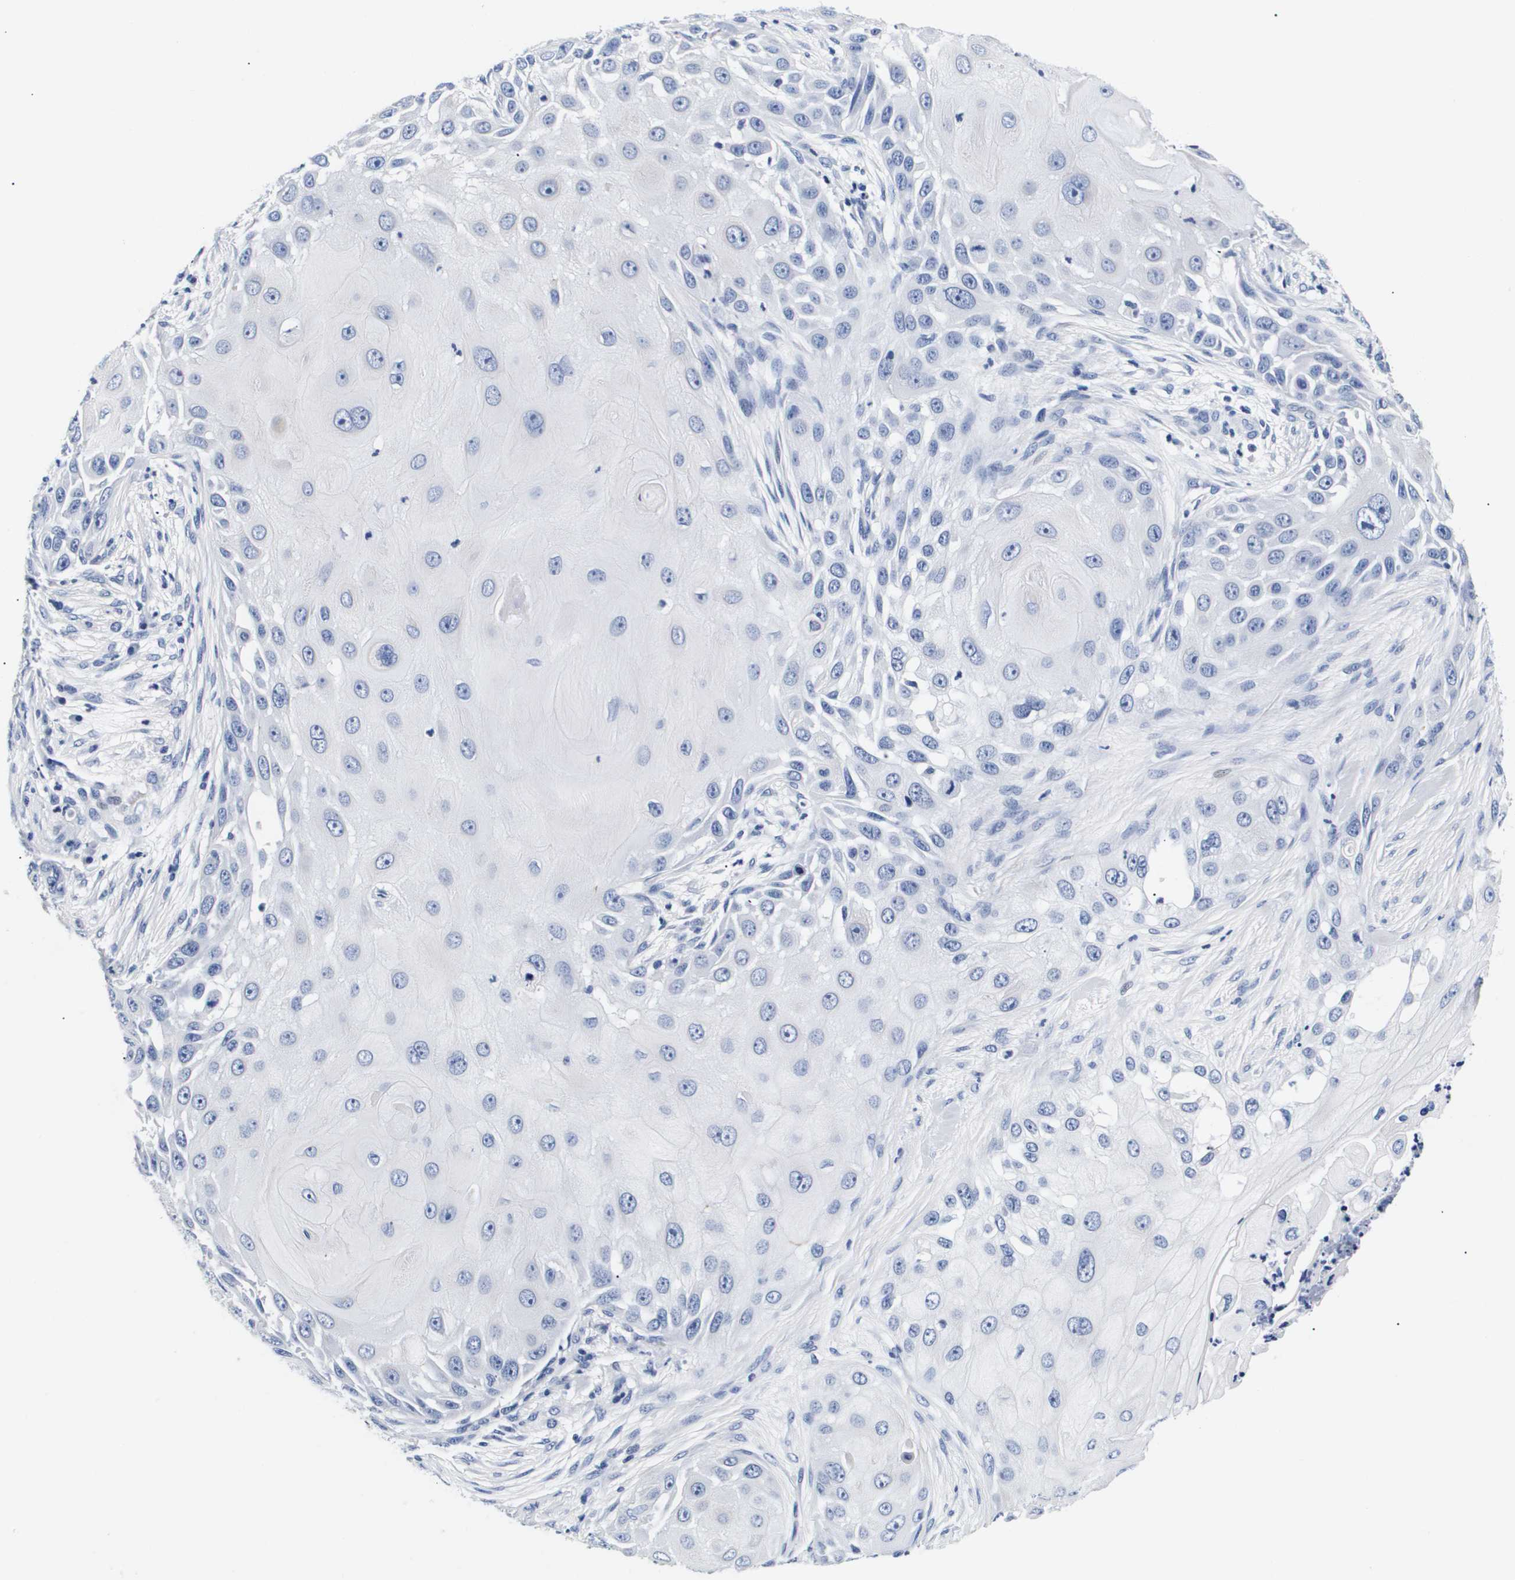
{"staining": {"intensity": "negative", "quantity": "none", "location": "none"}, "tissue": "skin cancer", "cell_type": "Tumor cells", "image_type": "cancer", "snomed": [{"axis": "morphology", "description": "Squamous cell carcinoma, NOS"}, {"axis": "topography", "description": "Skin"}], "caption": "Skin cancer stained for a protein using immunohistochemistry (IHC) demonstrates no staining tumor cells.", "gene": "ATP6V0A4", "patient": {"sex": "female", "age": 44}}